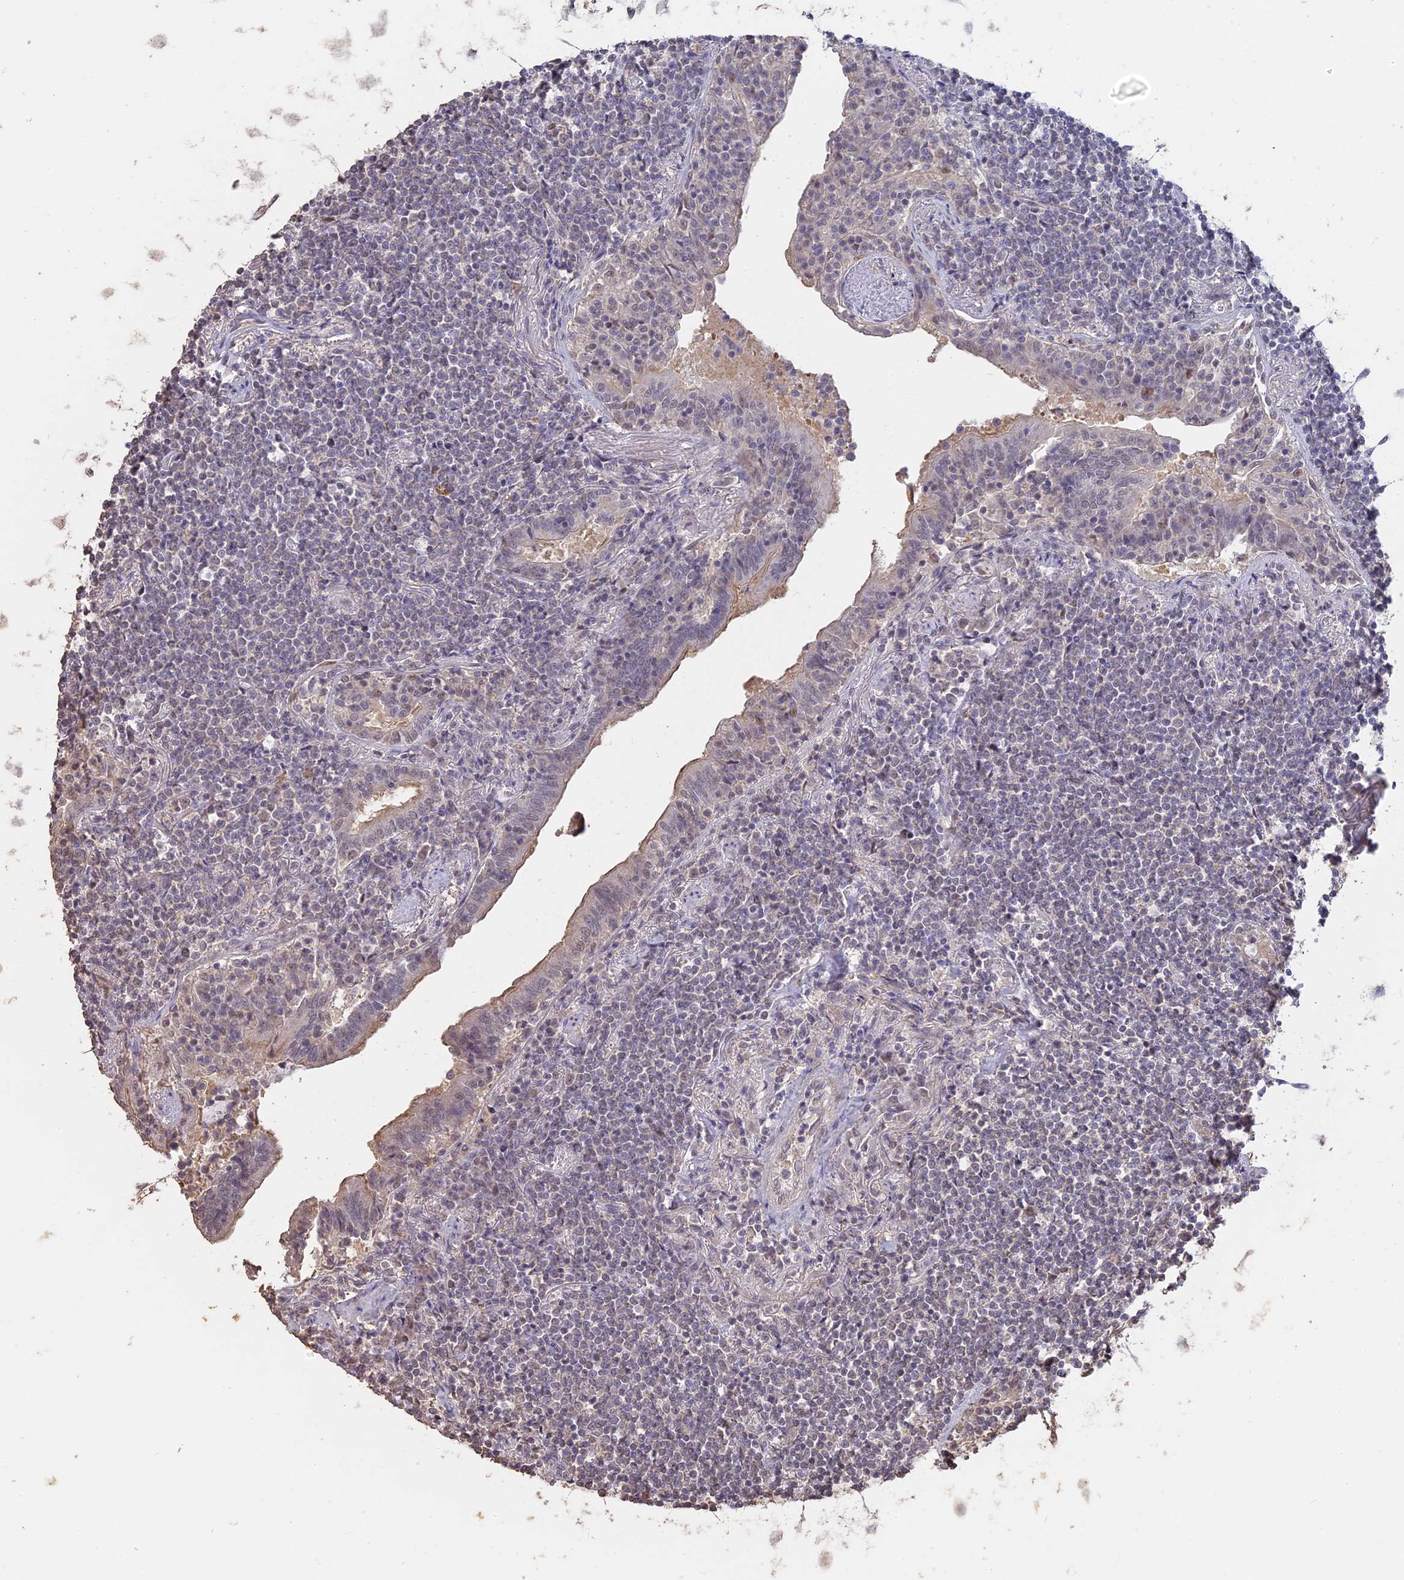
{"staining": {"intensity": "weak", "quantity": "<25%", "location": "nuclear"}, "tissue": "lymphoma", "cell_type": "Tumor cells", "image_type": "cancer", "snomed": [{"axis": "morphology", "description": "Malignant lymphoma, non-Hodgkin's type, Low grade"}, {"axis": "topography", "description": "Lung"}], "caption": "Tumor cells show no significant positivity in lymphoma.", "gene": "PSMC6", "patient": {"sex": "female", "age": 71}}